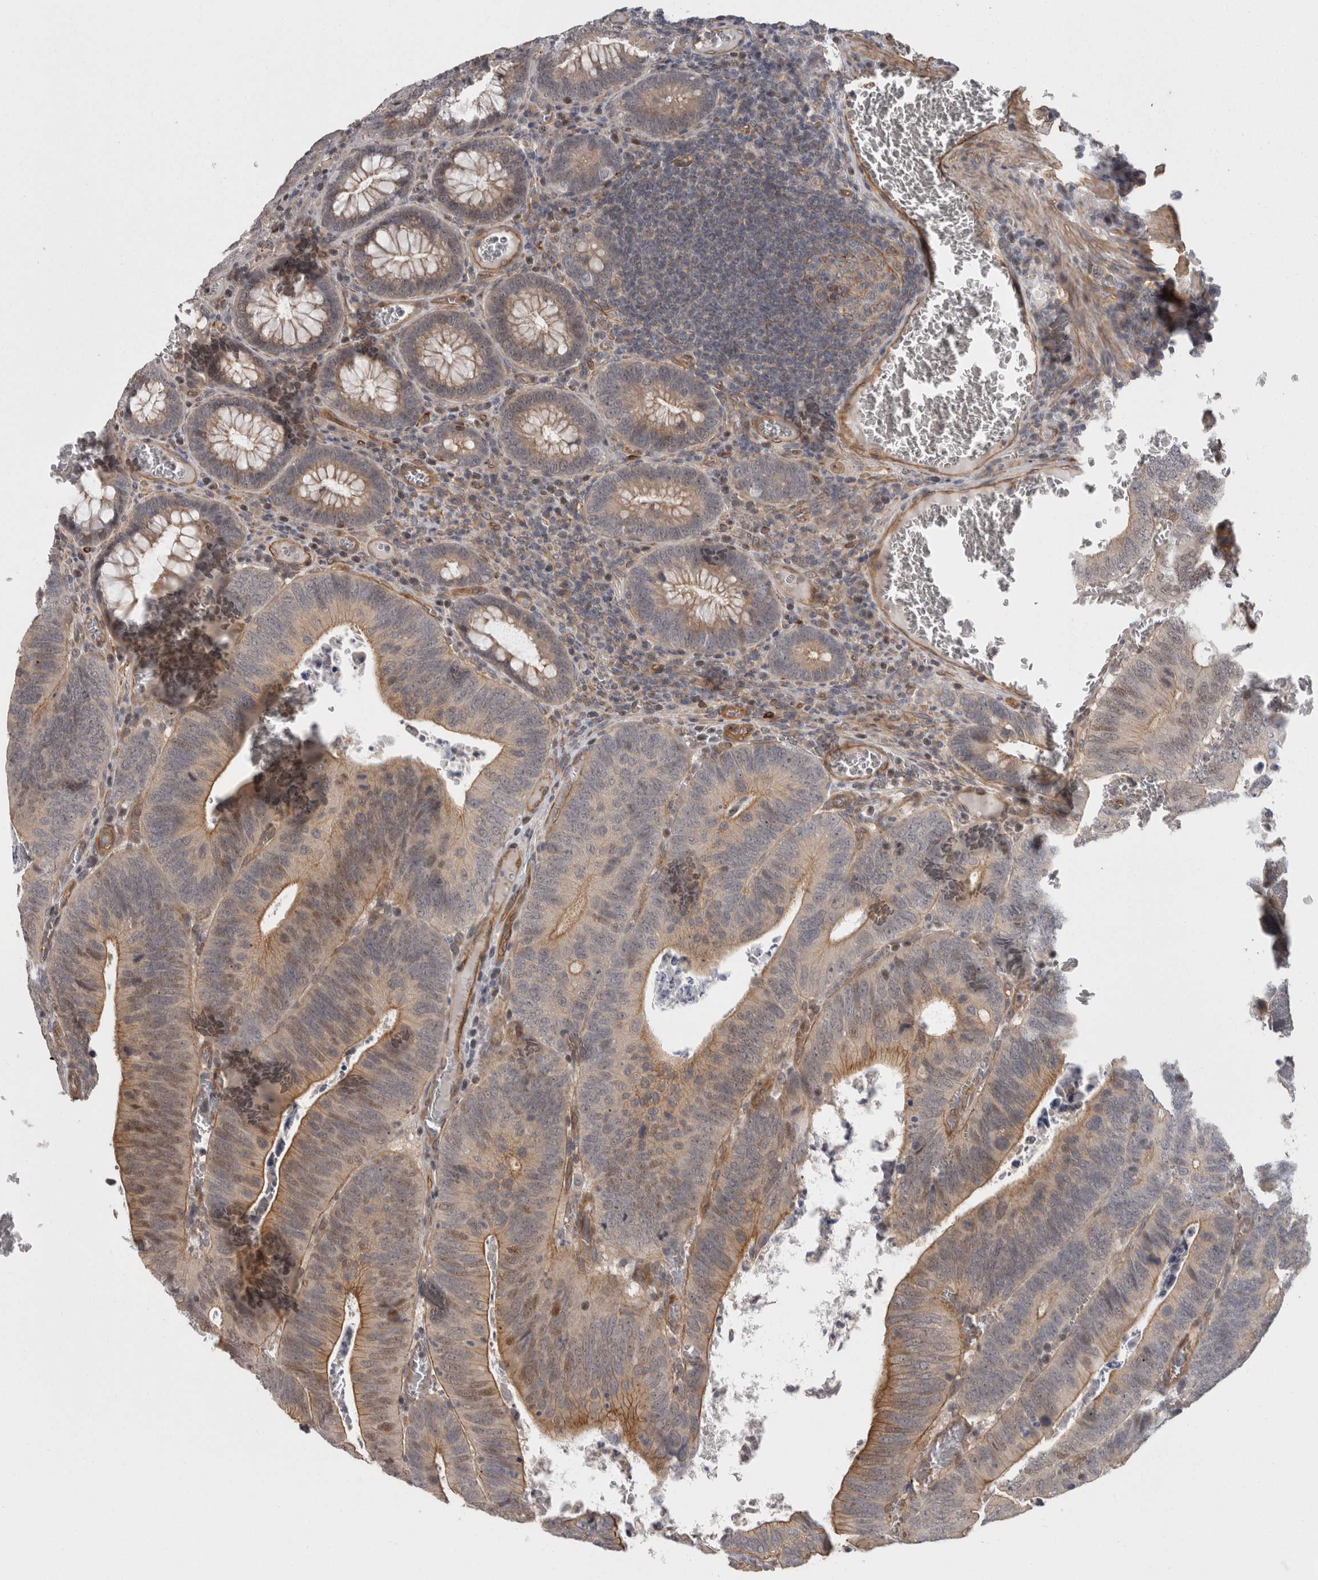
{"staining": {"intensity": "weak", "quantity": "25%-75%", "location": "cytoplasmic/membranous"}, "tissue": "colorectal cancer", "cell_type": "Tumor cells", "image_type": "cancer", "snomed": [{"axis": "morphology", "description": "Inflammation, NOS"}, {"axis": "morphology", "description": "Adenocarcinoma, NOS"}, {"axis": "topography", "description": "Colon"}], "caption": "Colorectal cancer (adenocarcinoma) tissue displays weak cytoplasmic/membranous positivity in about 25%-75% of tumor cells, visualized by immunohistochemistry.", "gene": "RMDN1", "patient": {"sex": "male", "age": 72}}